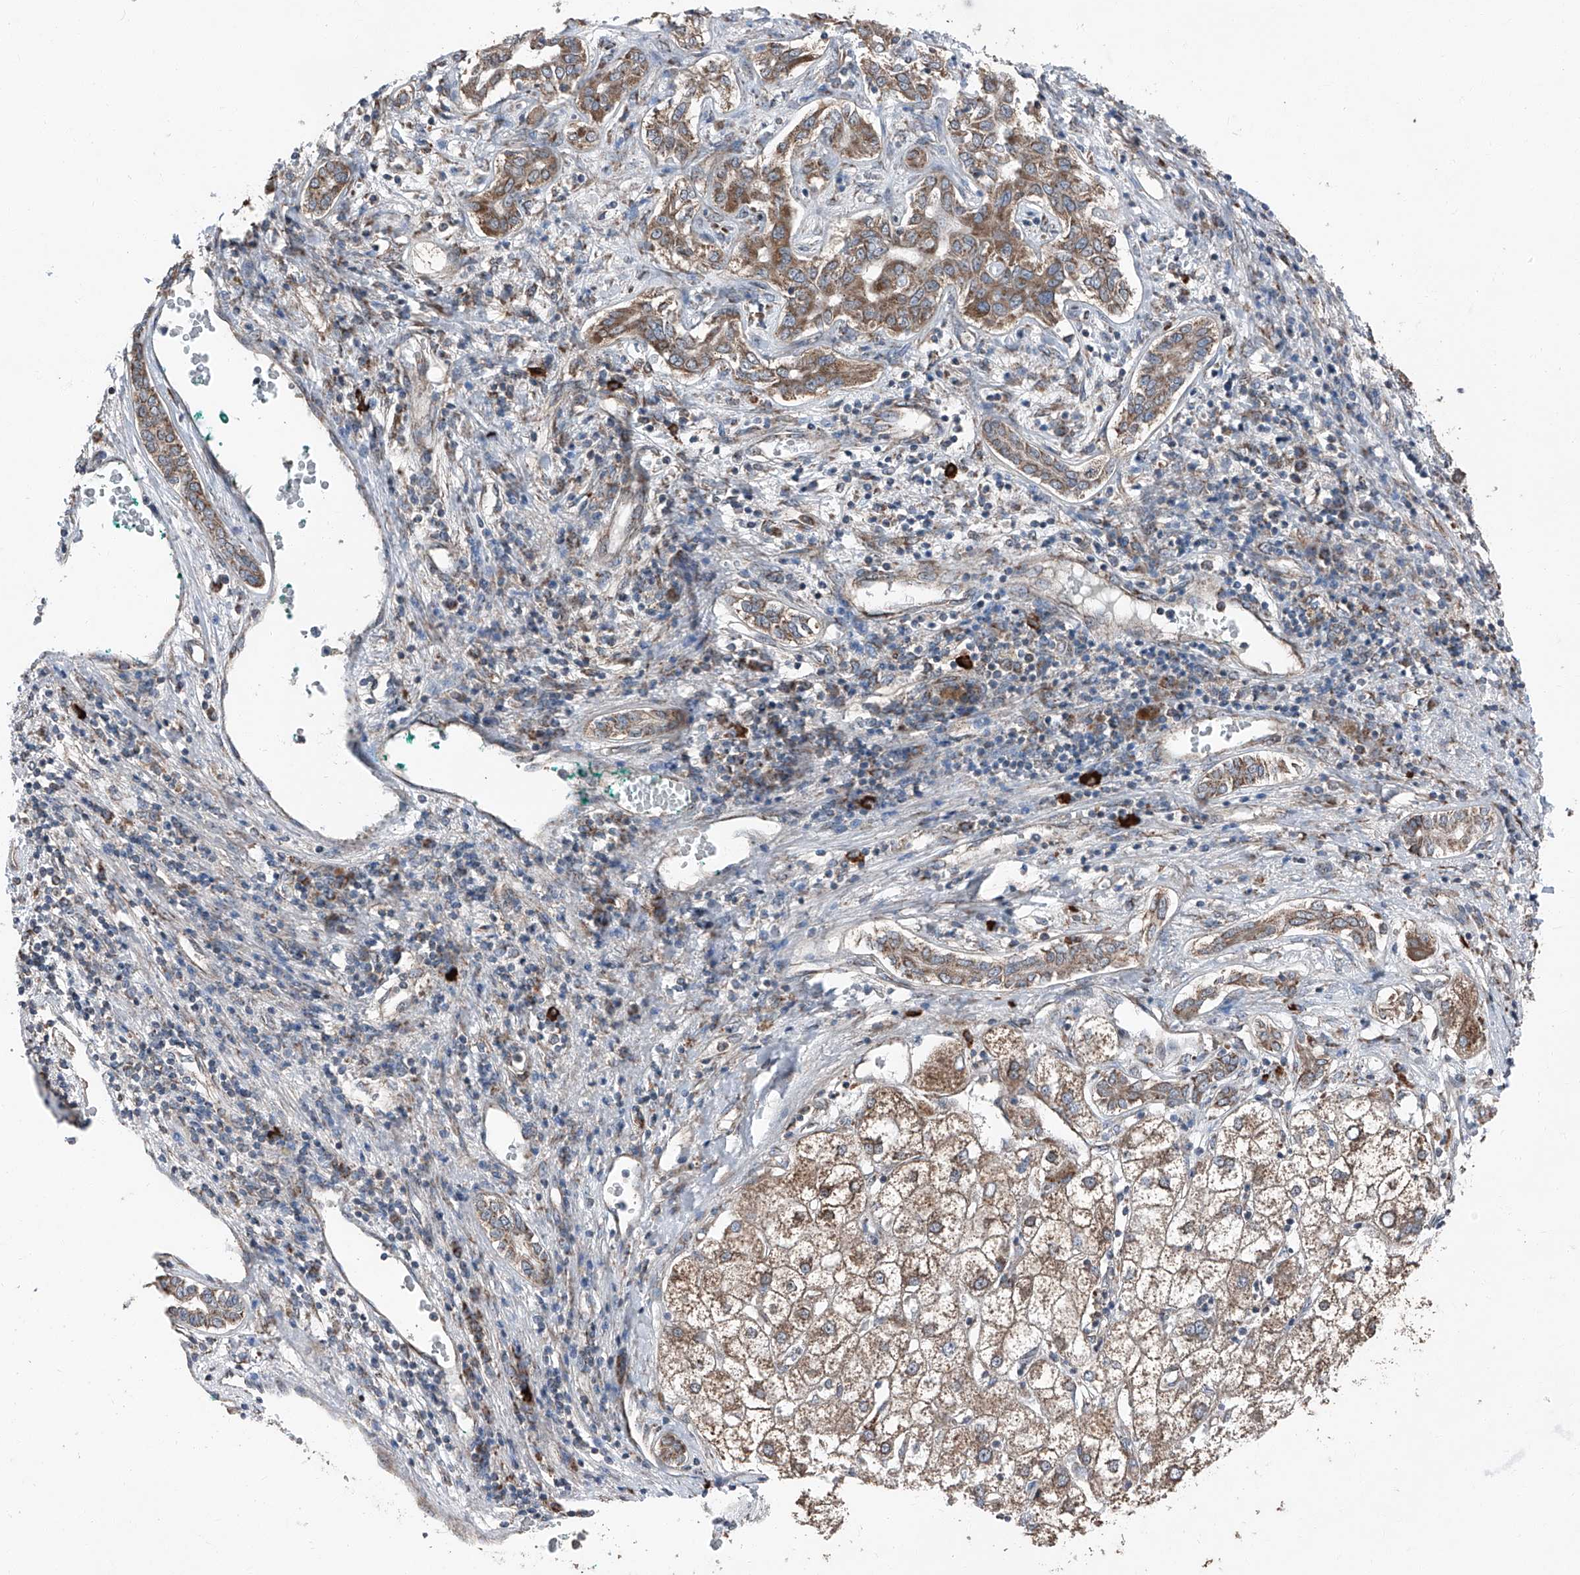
{"staining": {"intensity": "moderate", "quantity": ">75%", "location": "cytoplasmic/membranous"}, "tissue": "liver cancer", "cell_type": "Tumor cells", "image_type": "cancer", "snomed": [{"axis": "morphology", "description": "Carcinoma, Hepatocellular, NOS"}, {"axis": "topography", "description": "Liver"}], "caption": "A histopathology image of liver cancer stained for a protein exhibits moderate cytoplasmic/membranous brown staining in tumor cells. (Stains: DAB (3,3'-diaminobenzidine) in brown, nuclei in blue, Microscopy: brightfield microscopy at high magnification).", "gene": "LIMK1", "patient": {"sex": "male", "age": 65}}